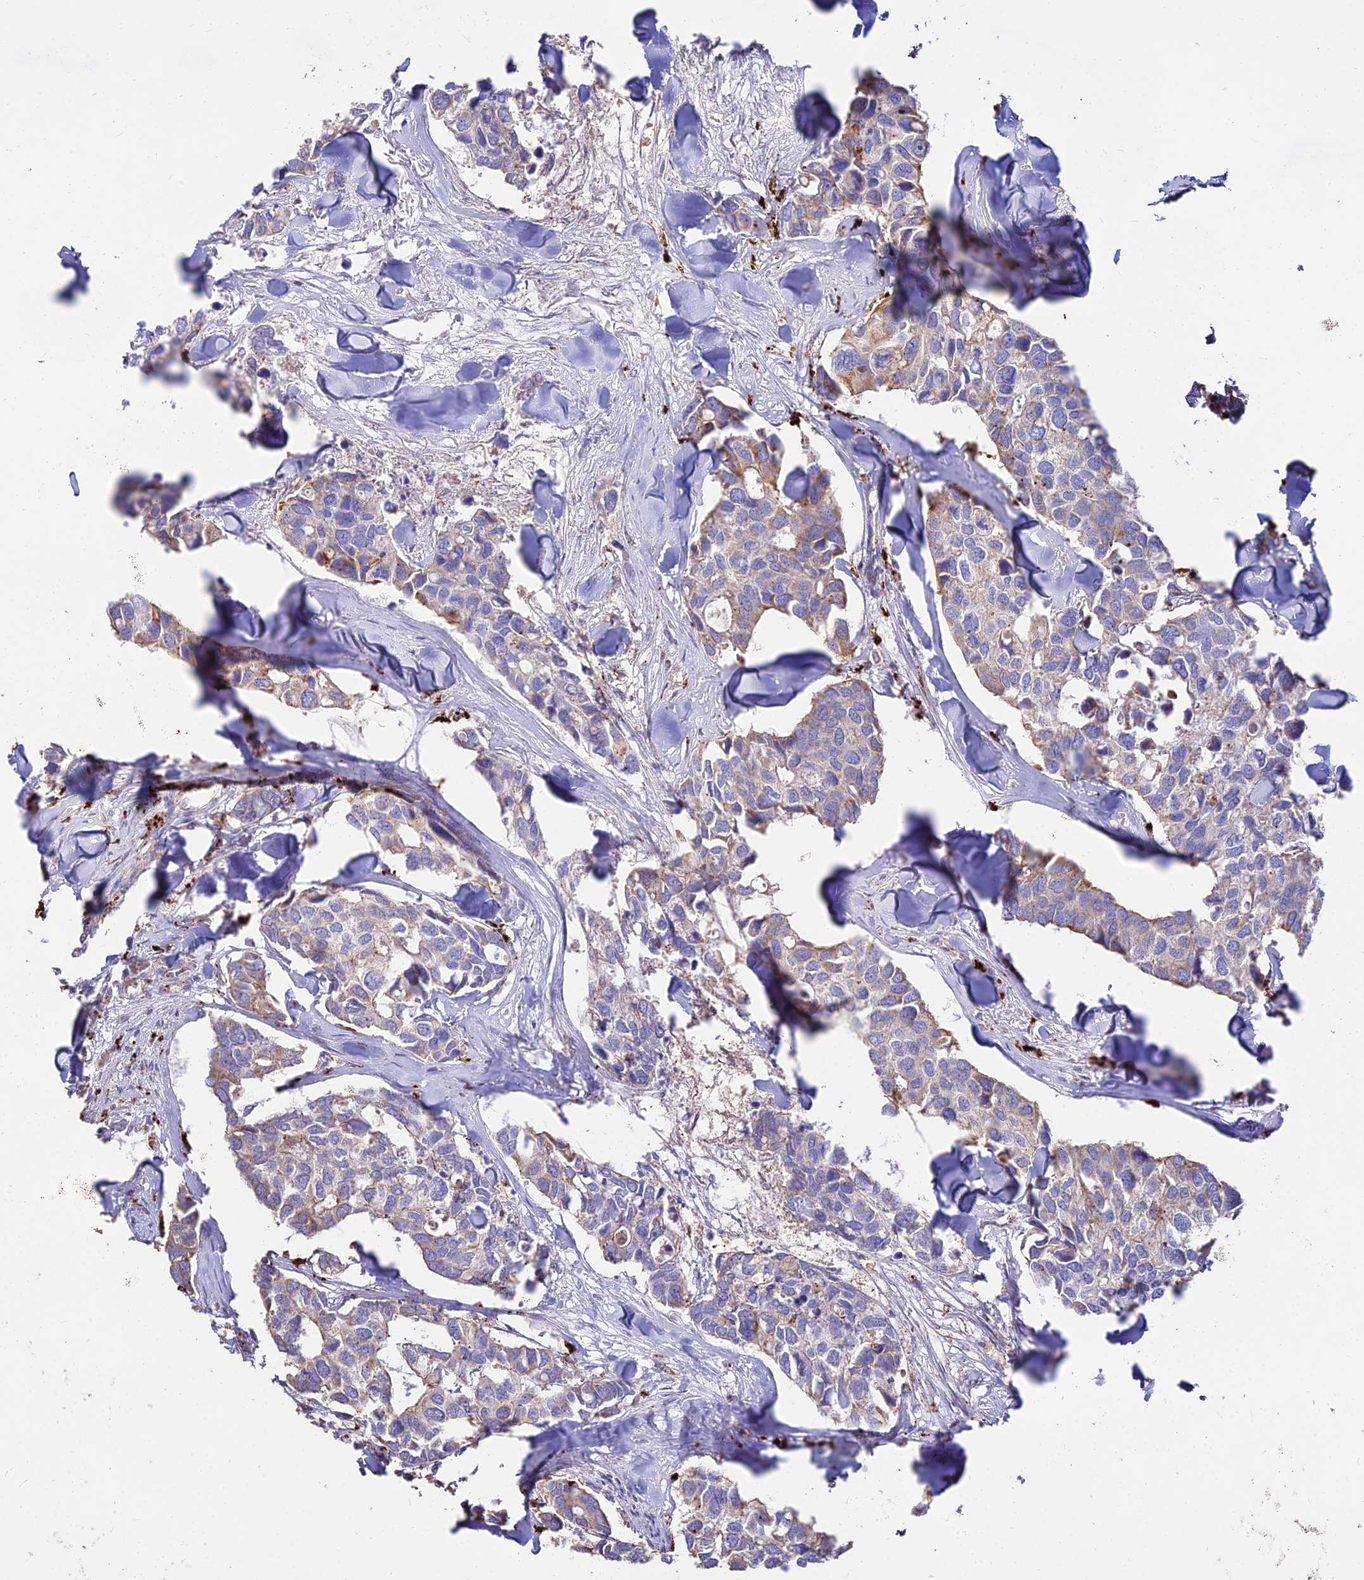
{"staining": {"intensity": "moderate", "quantity": "<25%", "location": "cytoplasmic/membranous"}, "tissue": "breast cancer", "cell_type": "Tumor cells", "image_type": "cancer", "snomed": [{"axis": "morphology", "description": "Duct carcinoma"}, {"axis": "topography", "description": "Breast"}], "caption": "Moderate cytoplasmic/membranous expression is appreciated in approximately <25% of tumor cells in breast intraductal carcinoma. (DAB IHC, brown staining for protein, blue staining for nuclei).", "gene": "PNLIPRP3", "patient": {"sex": "female", "age": 83}}